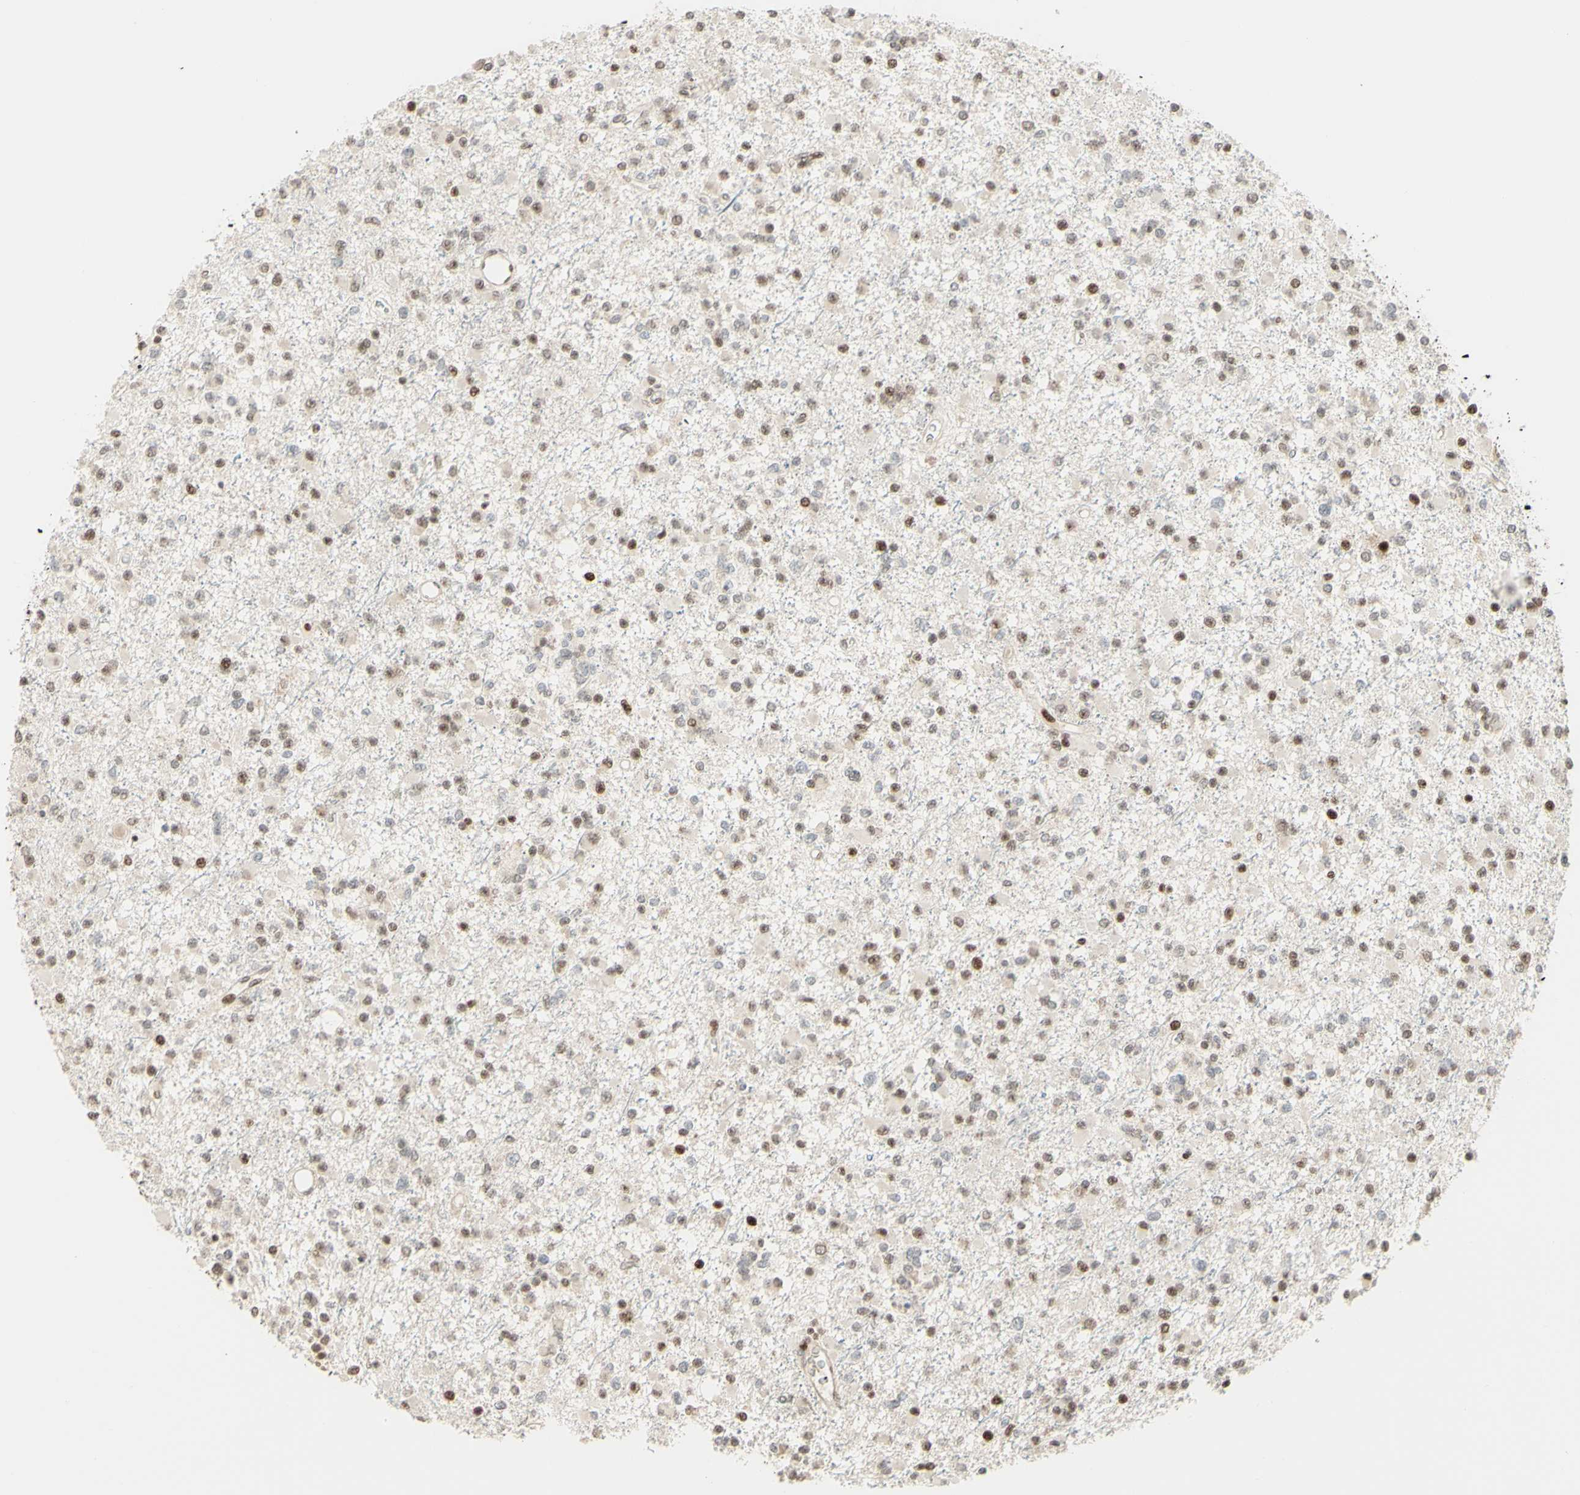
{"staining": {"intensity": "moderate", "quantity": "25%-75%", "location": "nuclear"}, "tissue": "glioma", "cell_type": "Tumor cells", "image_type": "cancer", "snomed": [{"axis": "morphology", "description": "Glioma, malignant, Low grade"}, {"axis": "topography", "description": "Brain"}], "caption": "Protein expression analysis of human malignant glioma (low-grade) reveals moderate nuclear expression in about 25%-75% of tumor cells. Nuclei are stained in blue.", "gene": "CDKL5", "patient": {"sex": "female", "age": 22}}